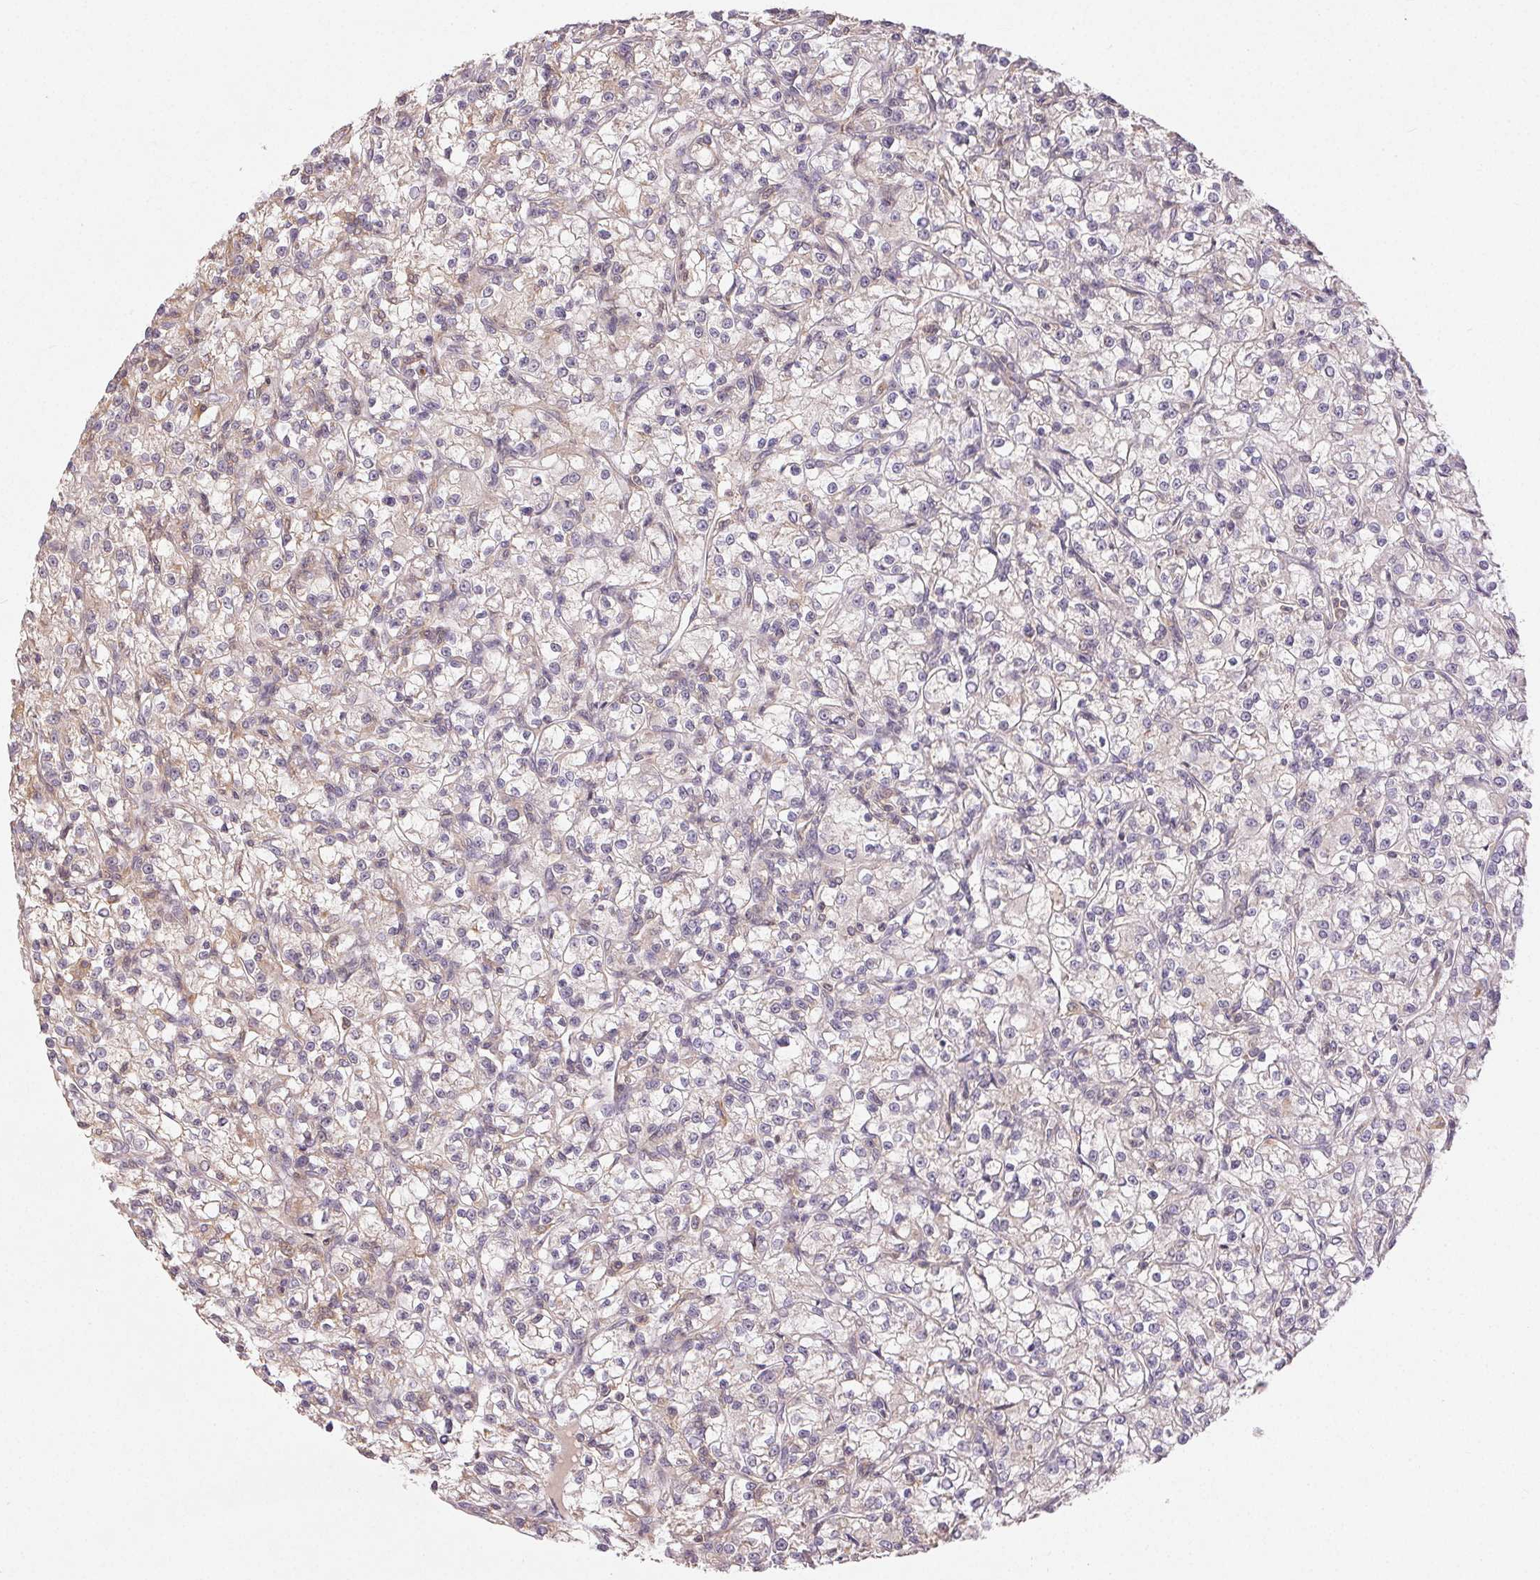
{"staining": {"intensity": "negative", "quantity": "none", "location": "none"}, "tissue": "renal cancer", "cell_type": "Tumor cells", "image_type": "cancer", "snomed": [{"axis": "morphology", "description": "Adenocarcinoma, NOS"}, {"axis": "topography", "description": "Kidney"}], "caption": "Renal adenocarcinoma stained for a protein using immunohistochemistry (IHC) shows no expression tumor cells.", "gene": "MAPKAPK2", "patient": {"sex": "female", "age": 59}}